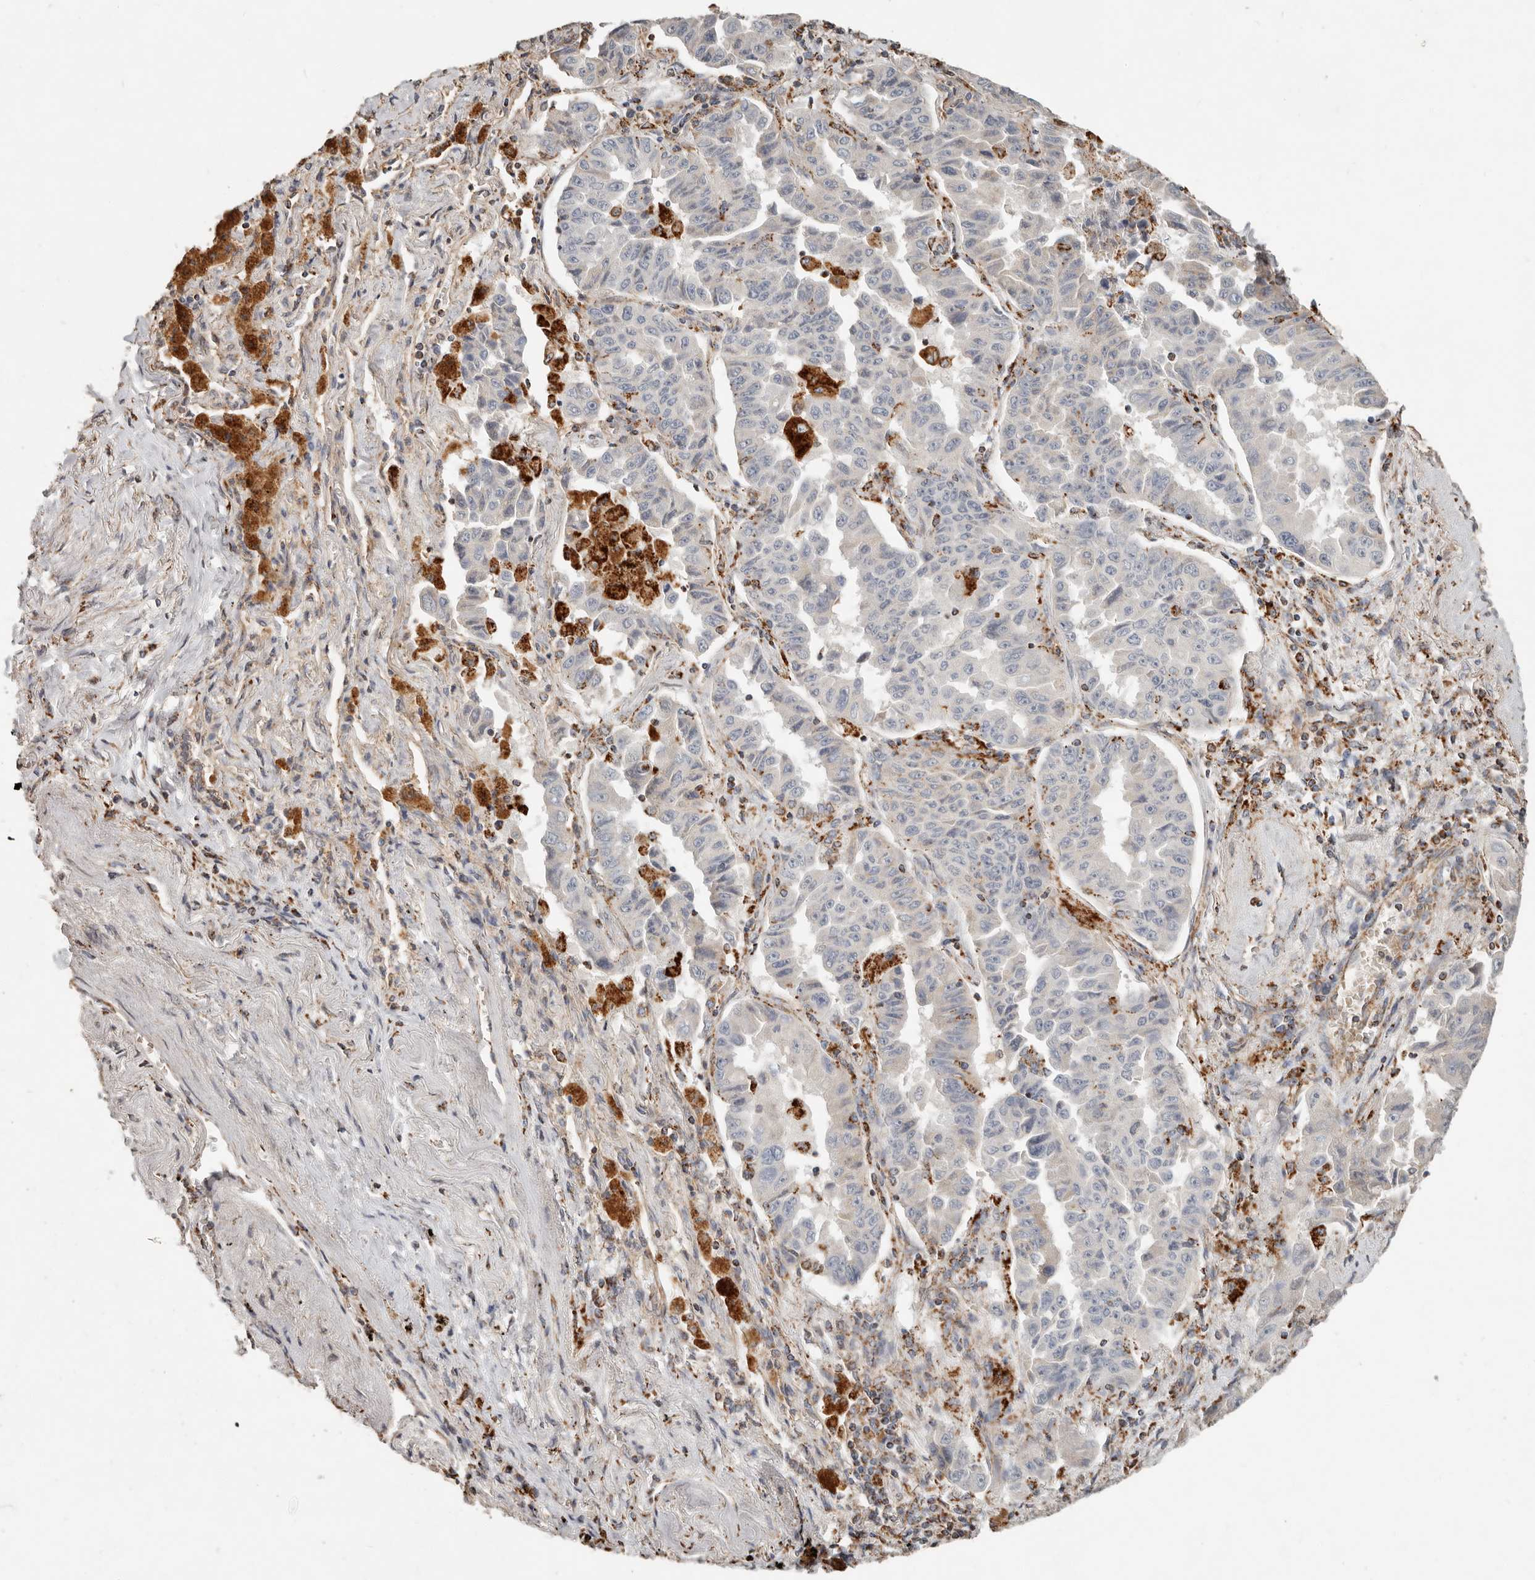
{"staining": {"intensity": "negative", "quantity": "none", "location": "none"}, "tissue": "lung cancer", "cell_type": "Tumor cells", "image_type": "cancer", "snomed": [{"axis": "morphology", "description": "Adenocarcinoma, NOS"}, {"axis": "topography", "description": "Lung"}], "caption": "This is a histopathology image of immunohistochemistry staining of lung cancer (adenocarcinoma), which shows no positivity in tumor cells.", "gene": "ARHGEF10L", "patient": {"sex": "female", "age": 51}}